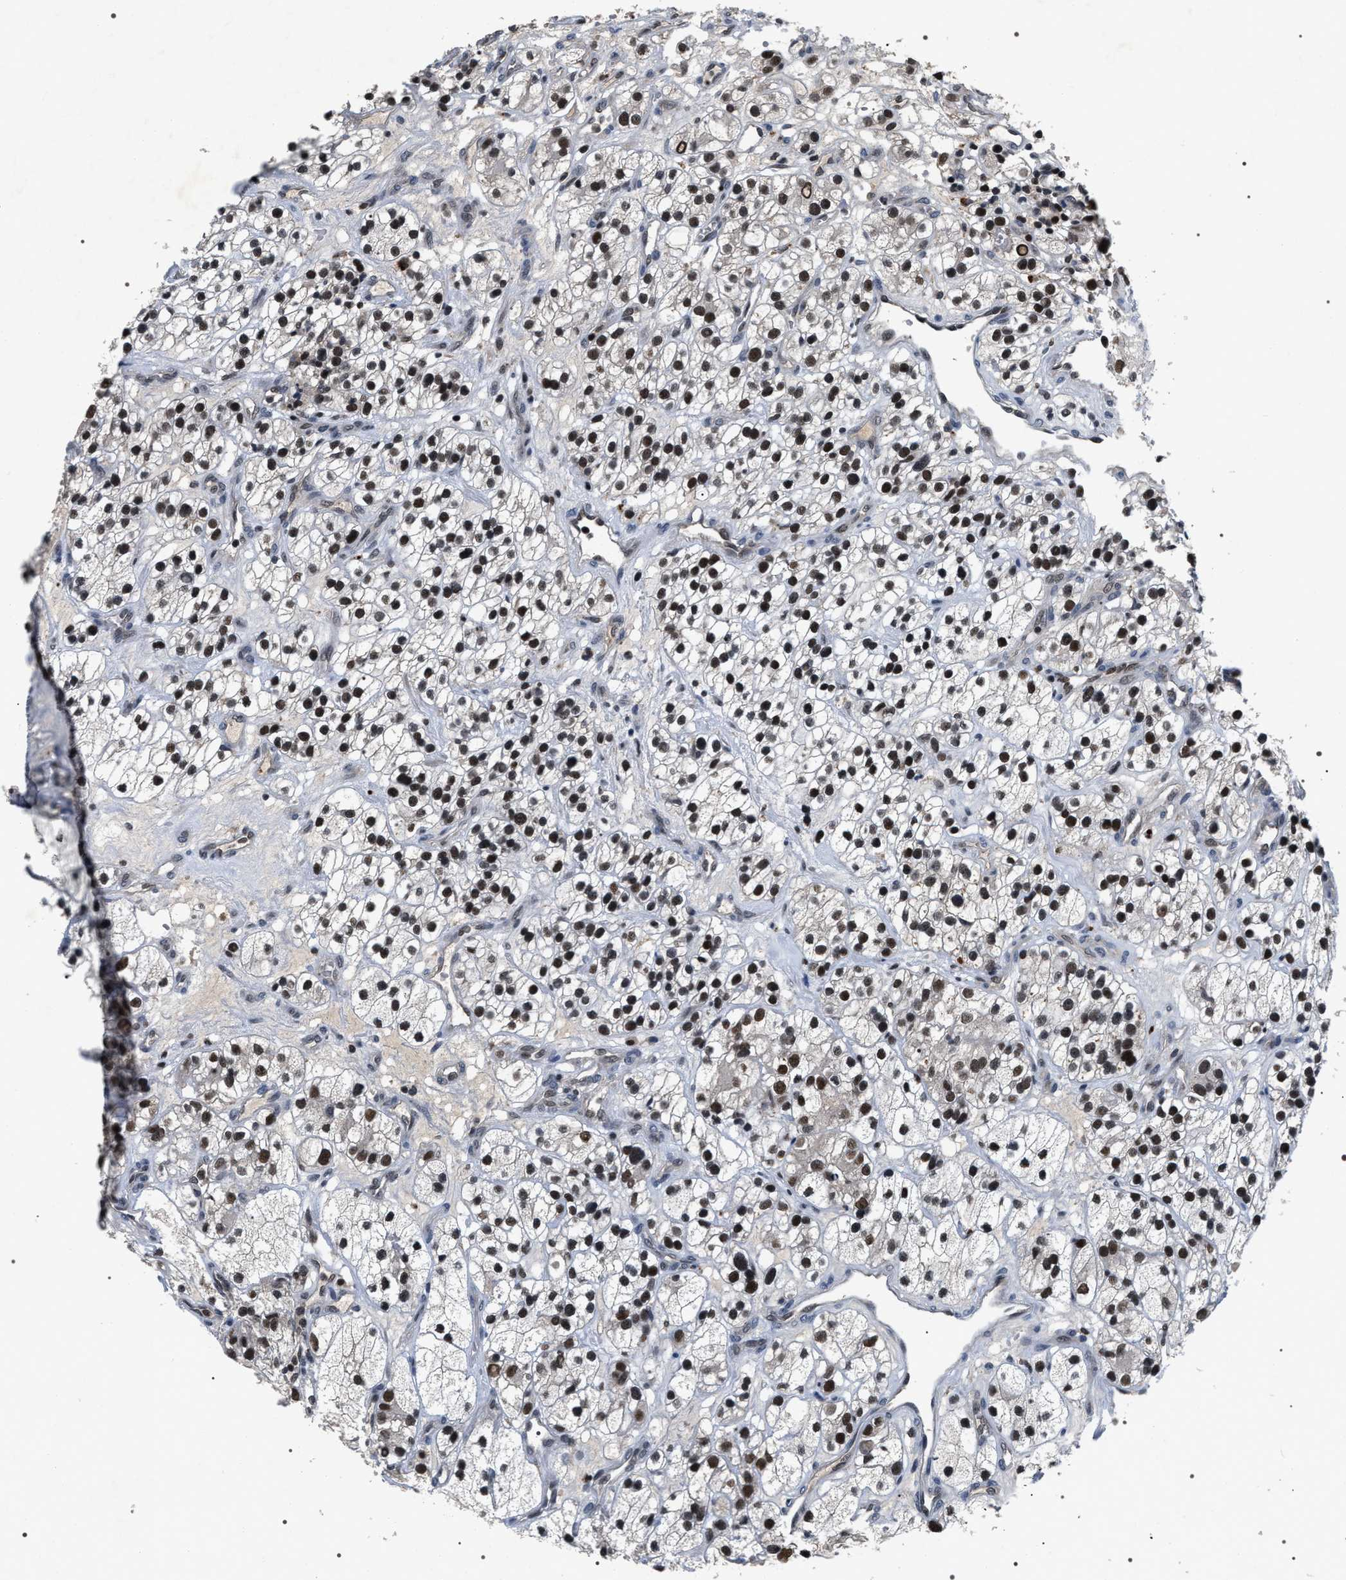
{"staining": {"intensity": "strong", "quantity": ">75%", "location": "nuclear"}, "tissue": "renal cancer", "cell_type": "Tumor cells", "image_type": "cancer", "snomed": [{"axis": "morphology", "description": "Adenocarcinoma, NOS"}, {"axis": "topography", "description": "Kidney"}], "caption": "A brown stain highlights strong nuclear staining of a protein in human renal adenocarcinoma tumor cells. (Brightfield microscopy of DAB IHC at high magnification).", "gene": "C7orf25", "patient": {"sex": "female", "age": 57}}